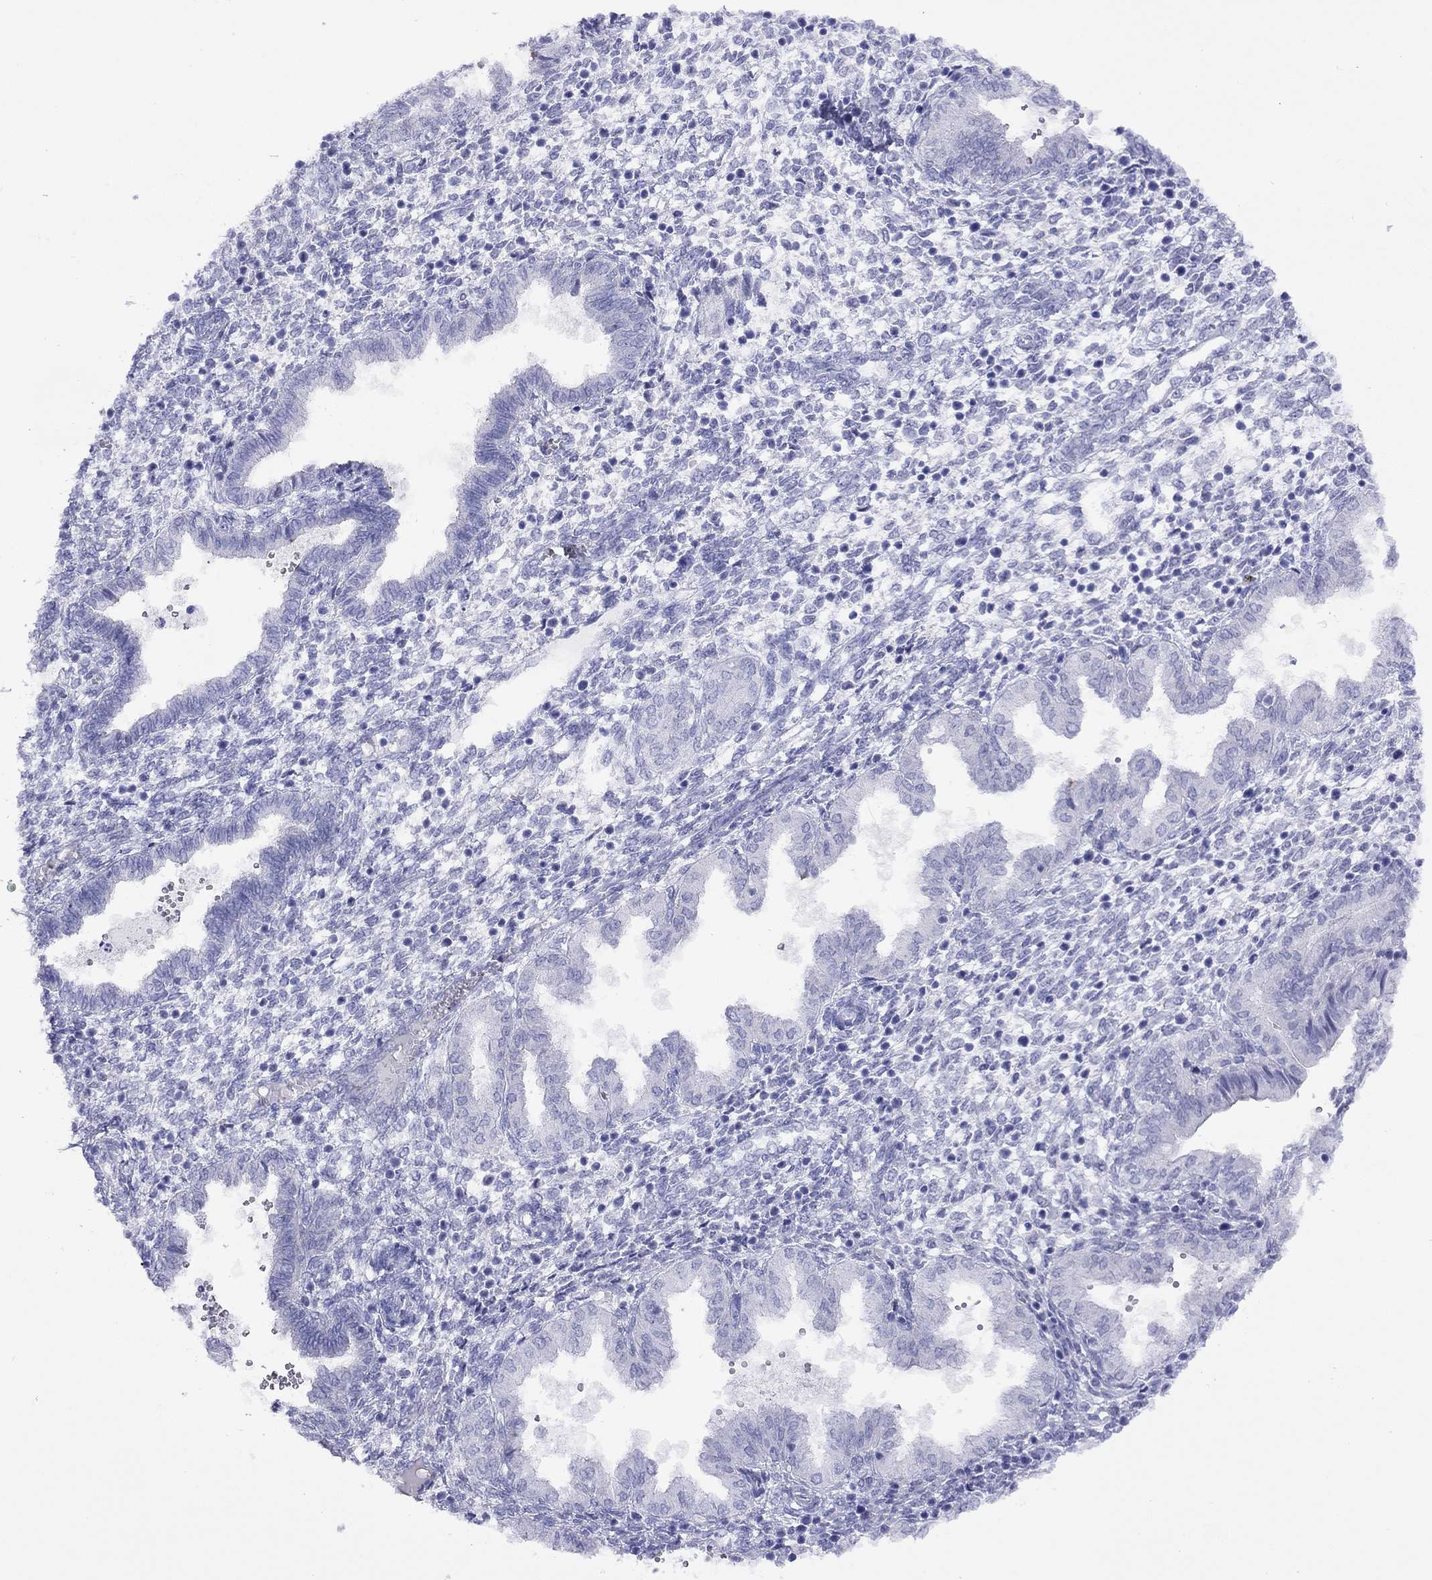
{"staining": {"intensity": "negative", "quantity": "none", "location": "none"}, "tissue": "endometrium", "cell_type": "Cells in endometrial stroma", "image_type": "normal", "snomed": [{"axis": "morphology", "description": "Normal tissue, NOS"}, {"axis": "topography", "description": "Endometrium"}], "caption": "Photomicrograph shows no significant protein positivity in cells in endometrial stroma of unremarkable endometrium. (DAB (3,3'-diaminobenzidine) immunohistochemistry visualized using brightfield microscopy, high magnification).", "gene": "SLC30A8", "patient": {"sex": "female", "age": 43}}